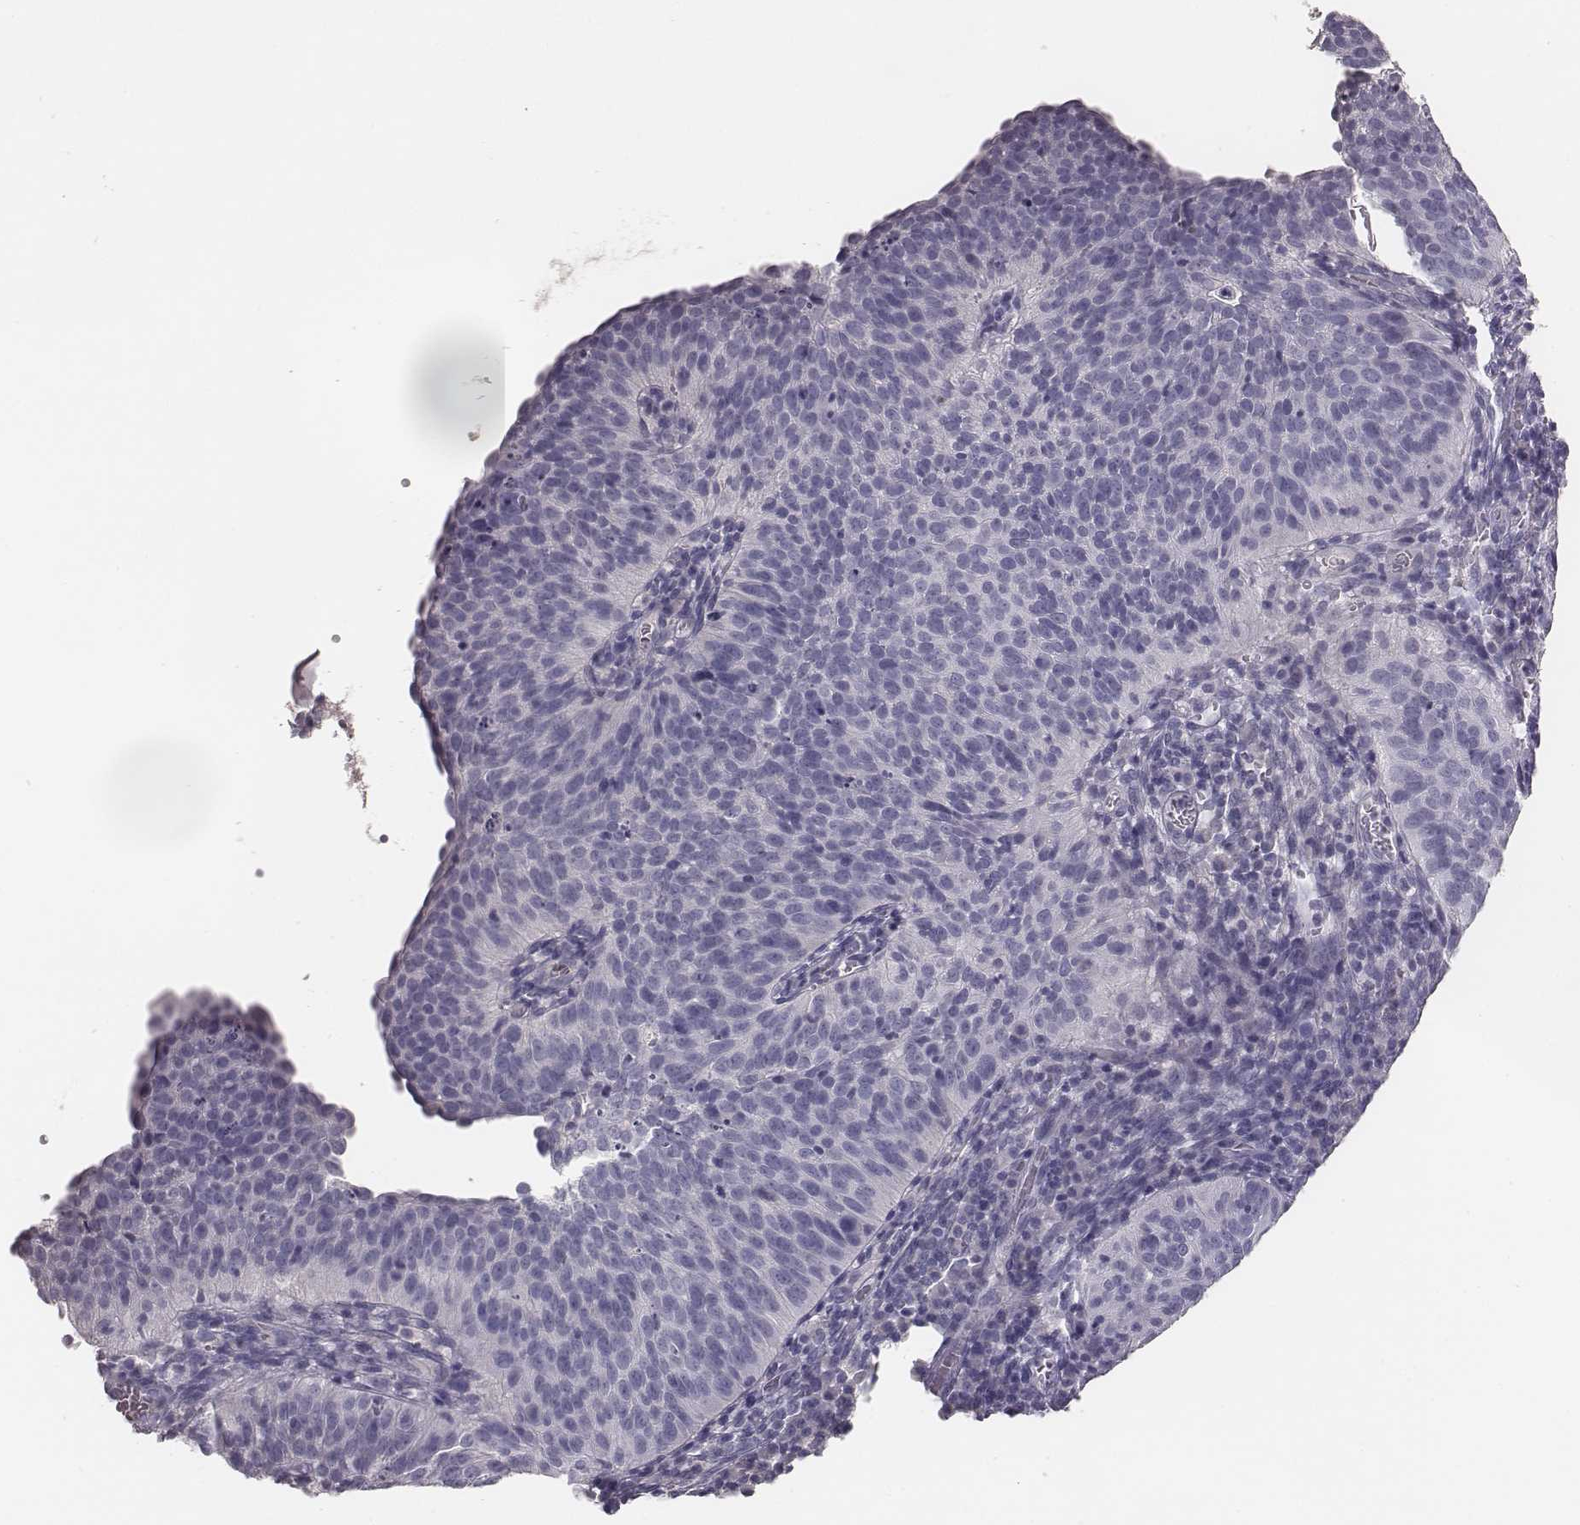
{"staining": {"intensity": "negative", "quantity": "none", "location": "none"}, "tissue": "cervical cancer", "cell_type": "Tumor cells", "image_type": "cancer", "snomed": [{"axis": "morphology", "description": "Squamous cell carcinoma, NOS"}, {"axis": "topography", "description": "Cervix"}], "caption": "An immunohistochemistry histopathology image of cervical cancer is shown. There is no staining in tumor cells of cervical cancer.", "gene": "MYH6", "patient": {"sex": "female", "age": 39}}